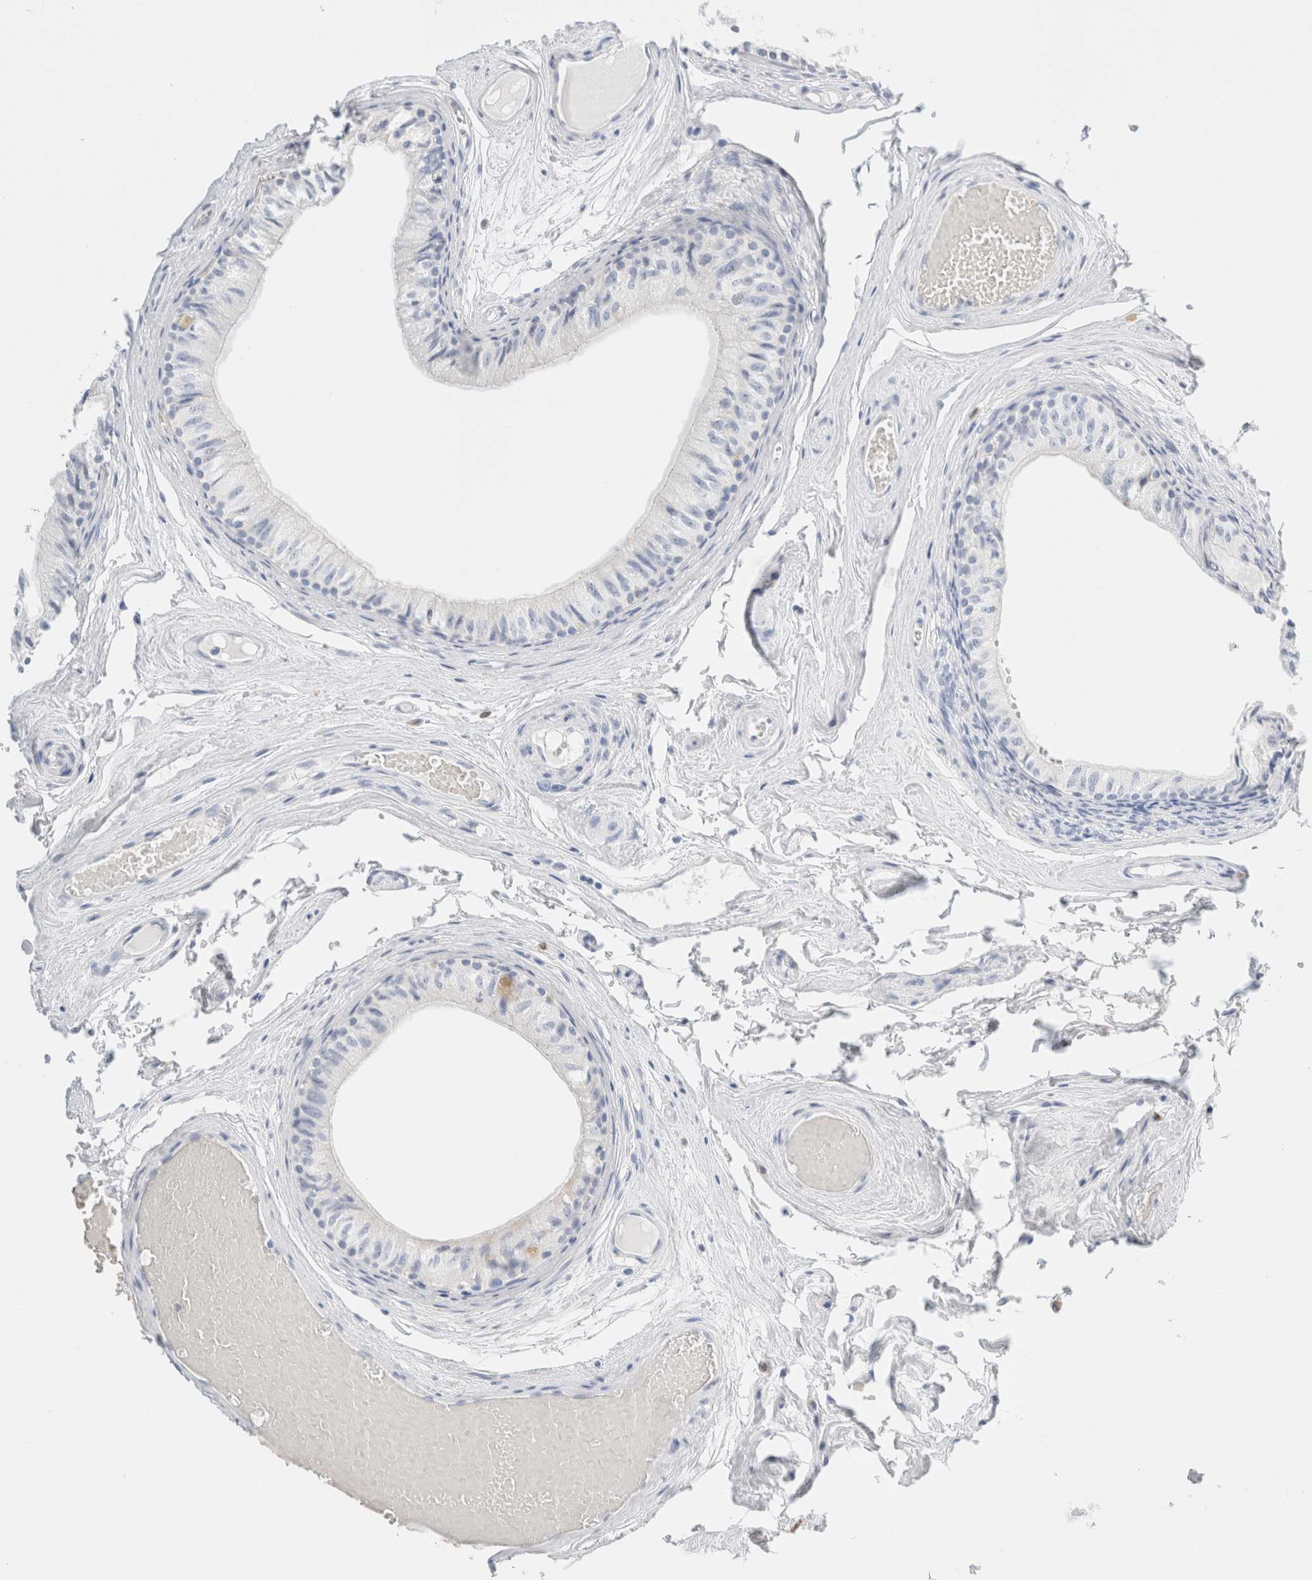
{"staining": {"intensity": "negative", "quantity": "none", "location": "none"}, "tissue": "epididymis", "cell_type": "Glandular cells", "image_type": "normal", "snomed": [{"axis": "morphology", "description": "Normal tissue, NOS"}, {"axis": "topography", "description": "Epididymis"}], "caption": "A high-resolution micrograph shows immunohistochemistry staining of unremarkable epididymis, which exhibits no significant positivity in glandular cells. The staining was performed using DAB (3,3'-diaminobenzidine) to visualize the protein expression in brown, while the nuclei were stained in blue with hematoxylin (Magnification: 20x).", "gene": "ARG1", "patient": {"sex": "male", "age": 79}}